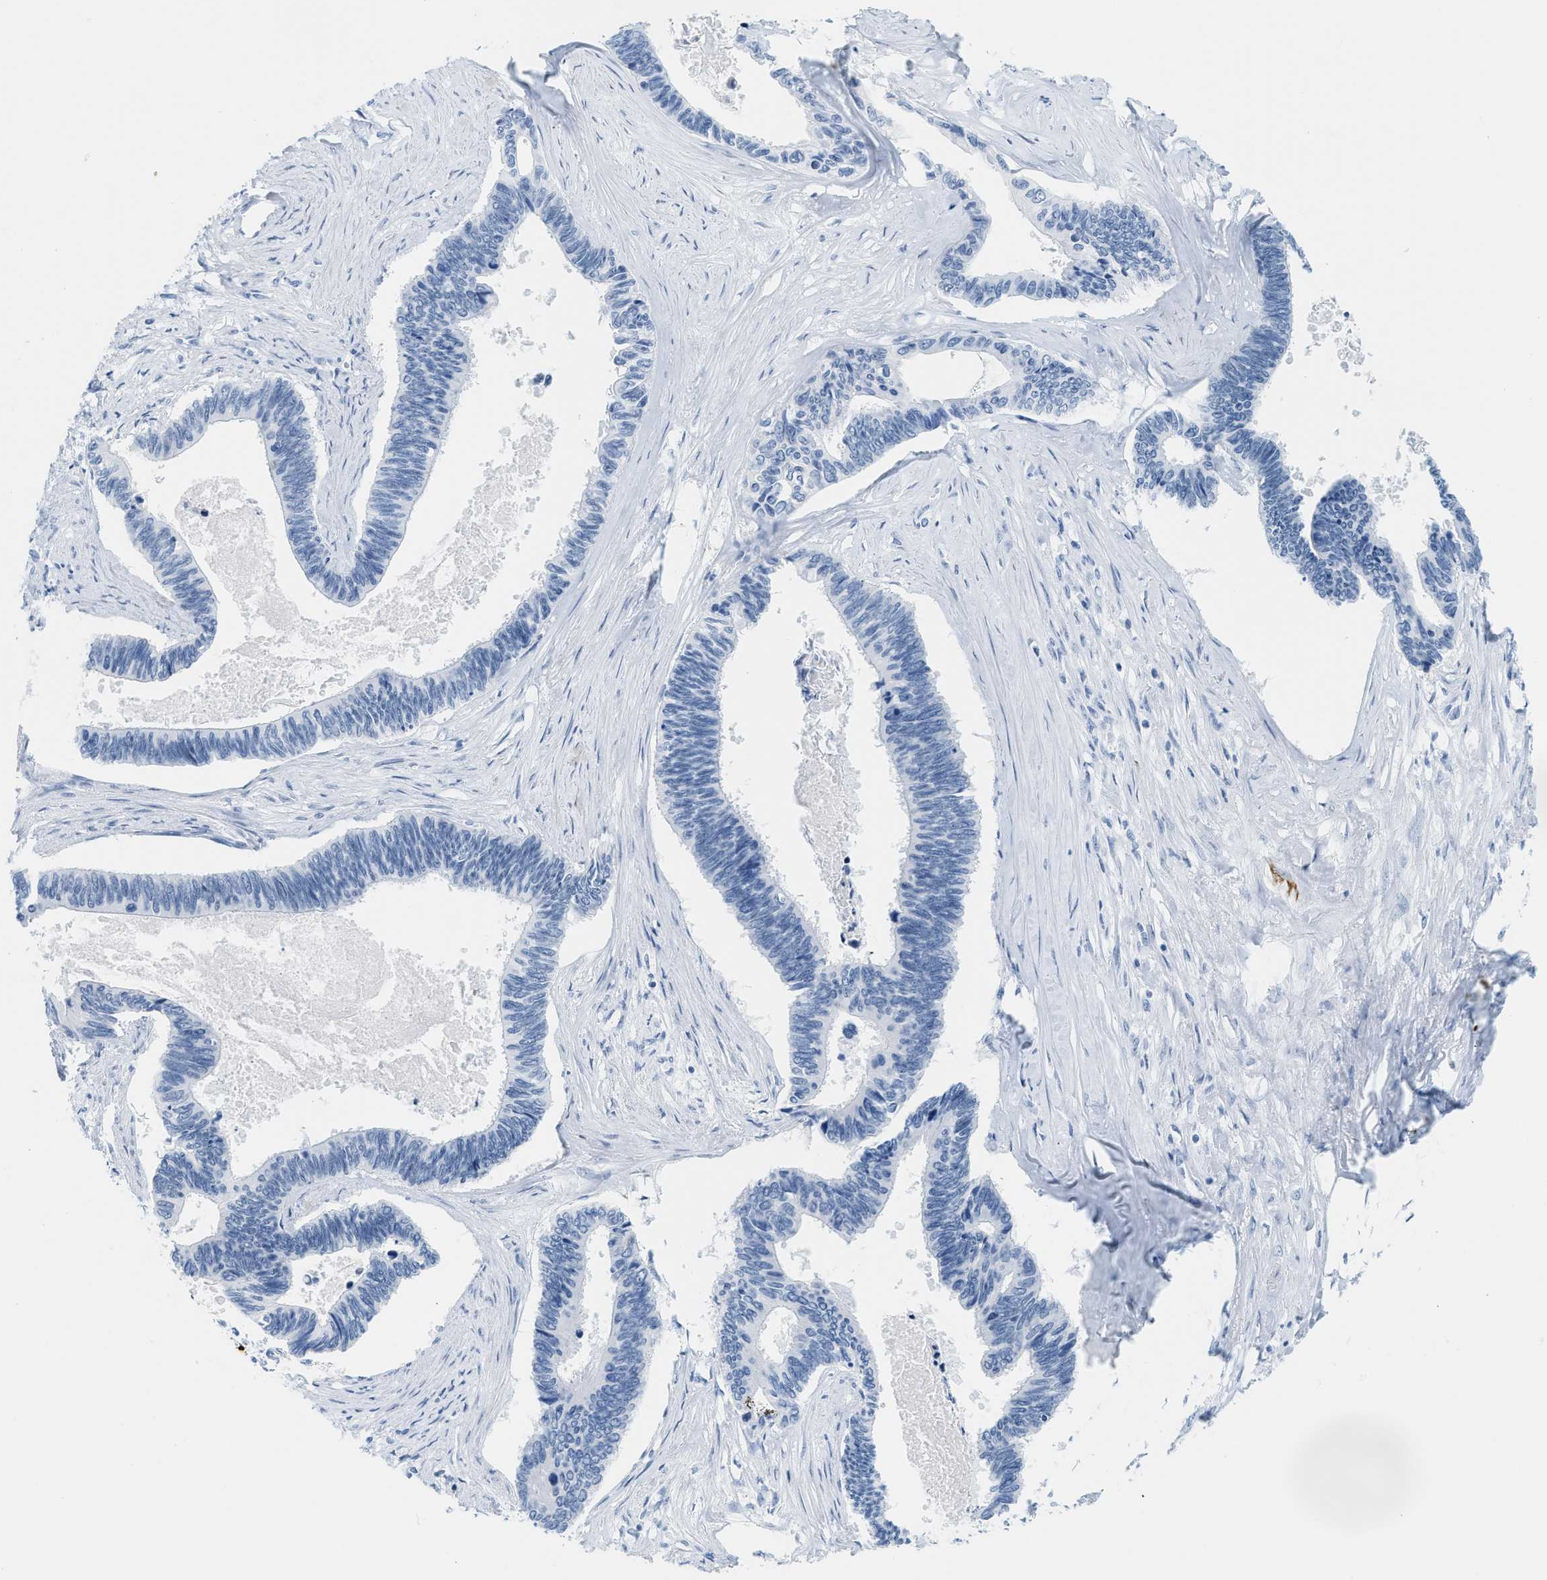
{"staining": {"intensity": "negative", "quantity": "none", "location": "none"}, "tissue": "pancreatic cancer", "cell_type": "Tumor cells", "image_type": "cancer", "snomed": [{"axis": "morphology", "description": "Adenocarcinoma, NOS"}, {"axis": "topography", "description": "Pancreas"}], "caption": "Tumor cells show no significant protein expression in pancreatic cancer.", "gene": "DES", "patient": {"sex": "female", "age": 70}}